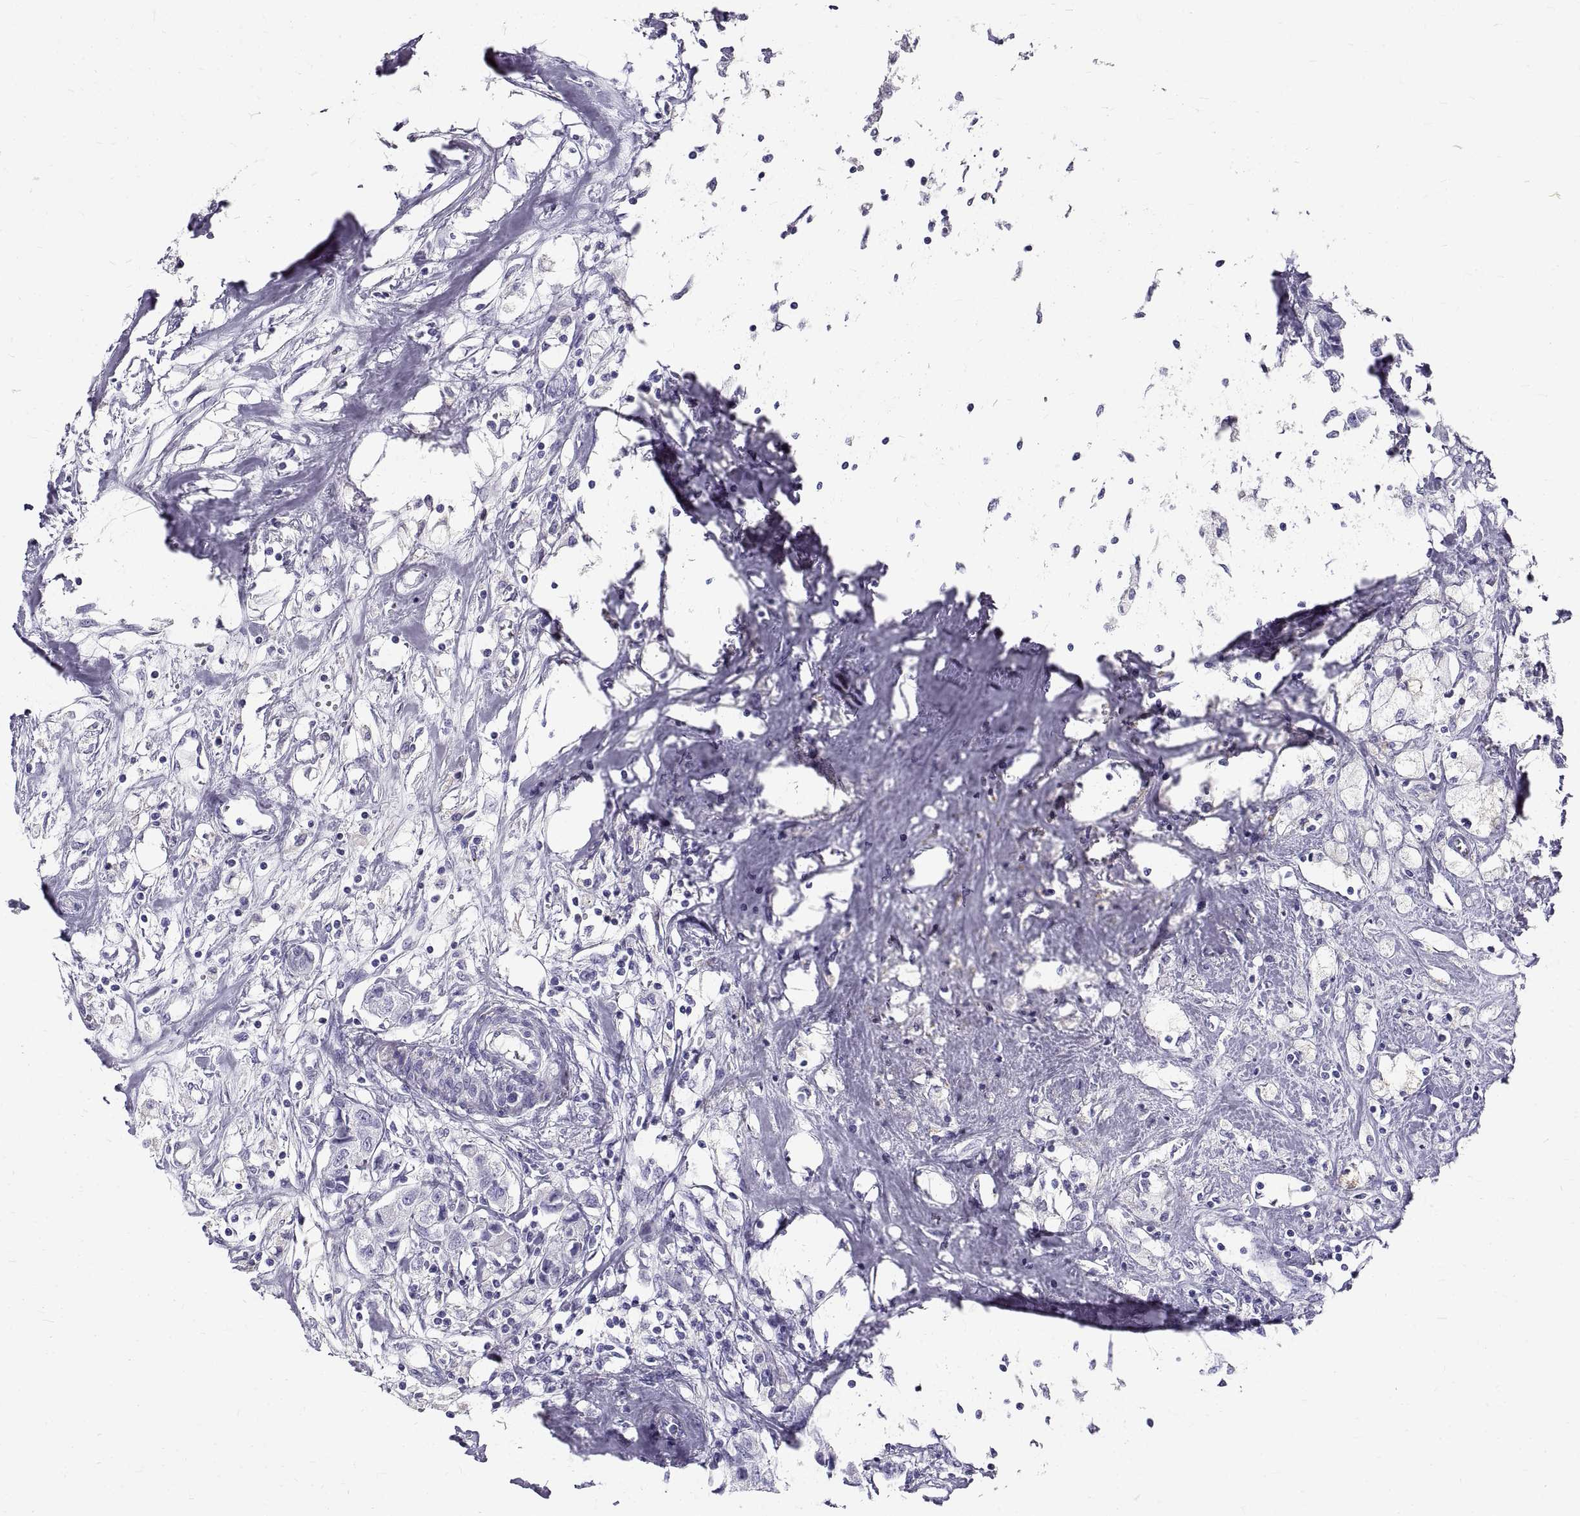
{"staining": {"intensity": "negative", "quantity": "none", "location": "none"}, "tissue": "breast cancer", "cell_type": "Tumor cells", "image_type": "cancer", "snomed": [{"axis": "morphology", "description": "Duct carcinoma"}, {"axis": "topography", "description": "Breast"}], "caption": "A histopathology image of breast cancer stained for a protein reveals no brown staining in tumor cells. The staining was performed using DAB (3,3'-diaminobenzidine) to visualize the protein expression in brown, while the nuclei were stained in blue with hematoxylin (Magnification: 20x).", "gene": "GNG12", "patient": {"sex": "female", "age": 80}}